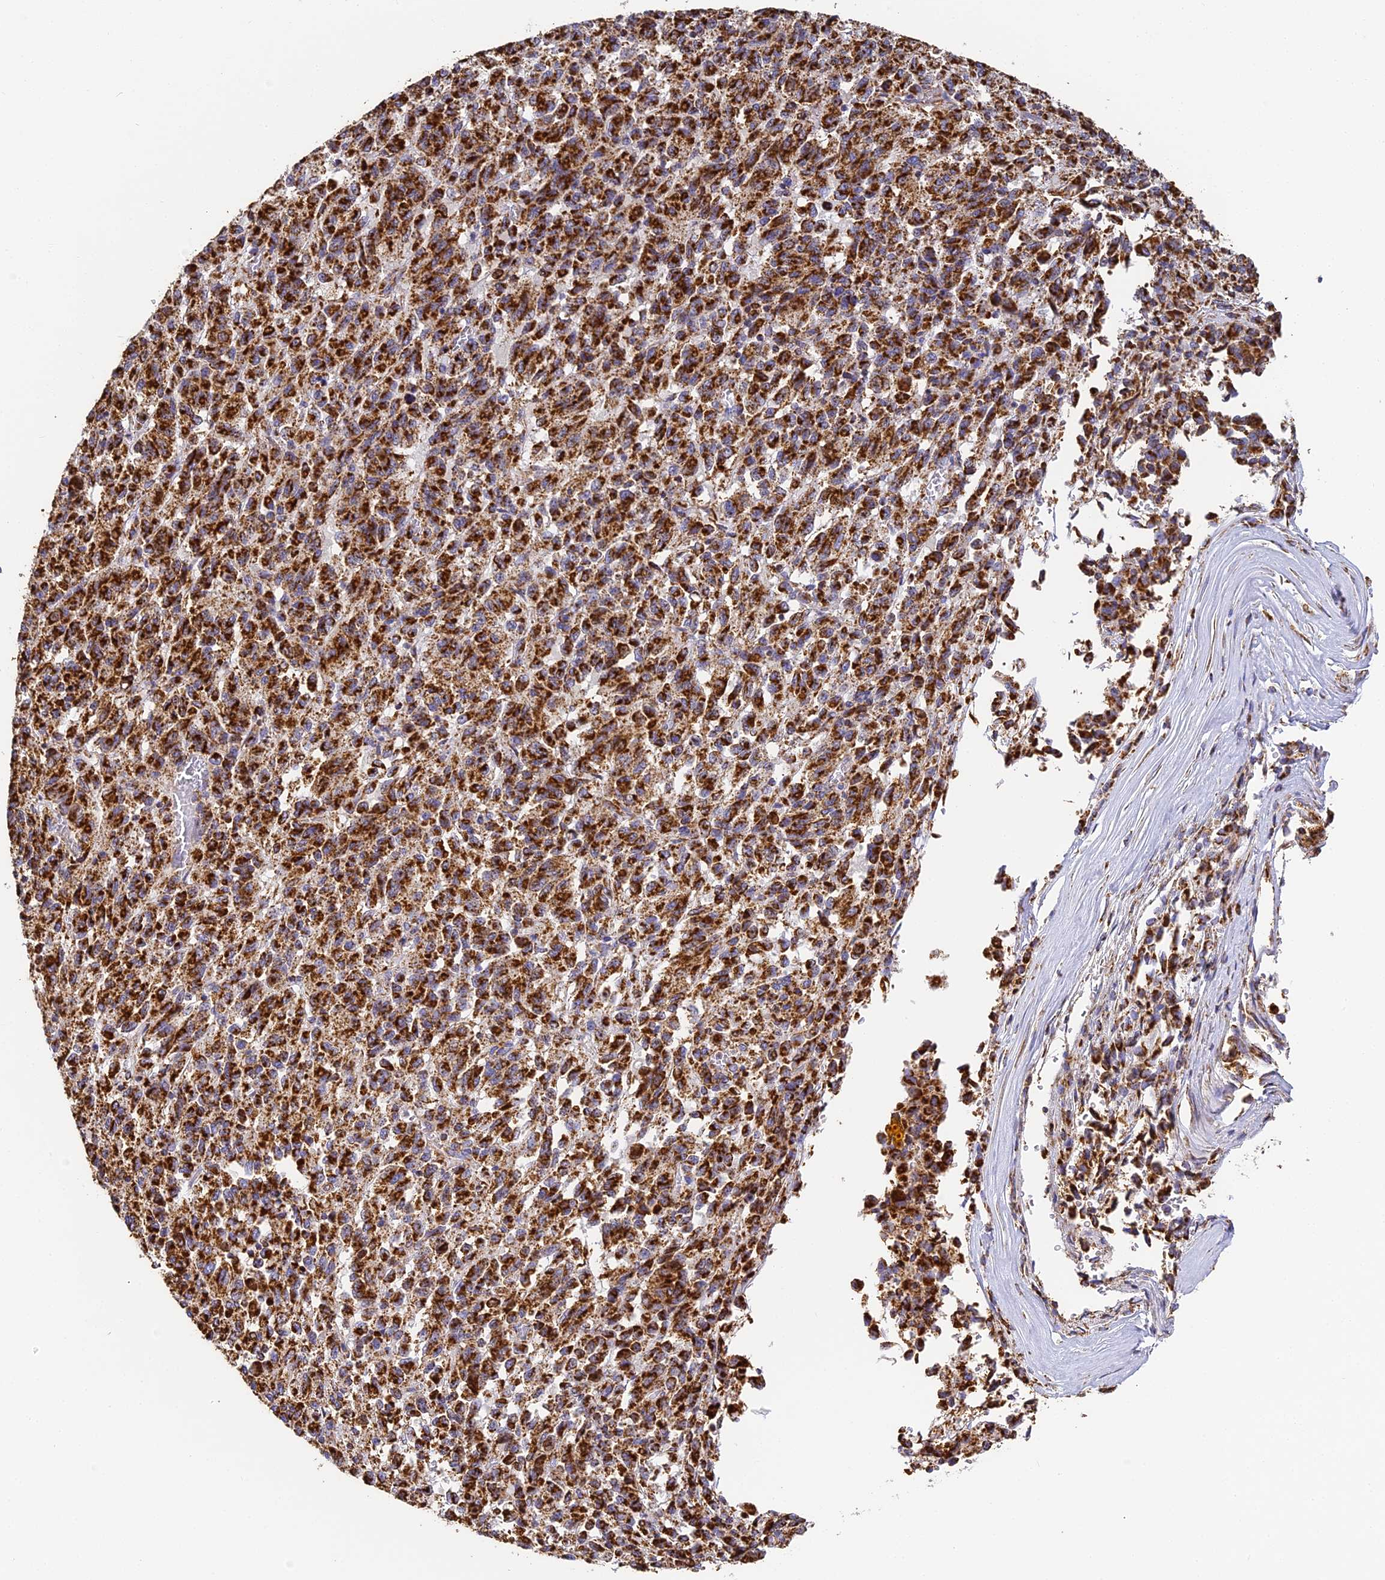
{"staining": {"intensity": "strong", "quantity": ">75%", "location": "cytoplasmic/membranous"}, "tissue": "melanoma", "cell_type": "Tumor cells", "image_type": "cancer", "snomed": [{"axis": "morphology", "description": "Malignant melanoma, Metastatic site"}, {"axis": "topography", "description": "Lung"}], "caption": "Melanoma tissue displays strong cytoplasmic/membranous expression in approximately >75% of tumor cells", "gene": "COX6C", "patient": {"sex": "male", "age": 64}}